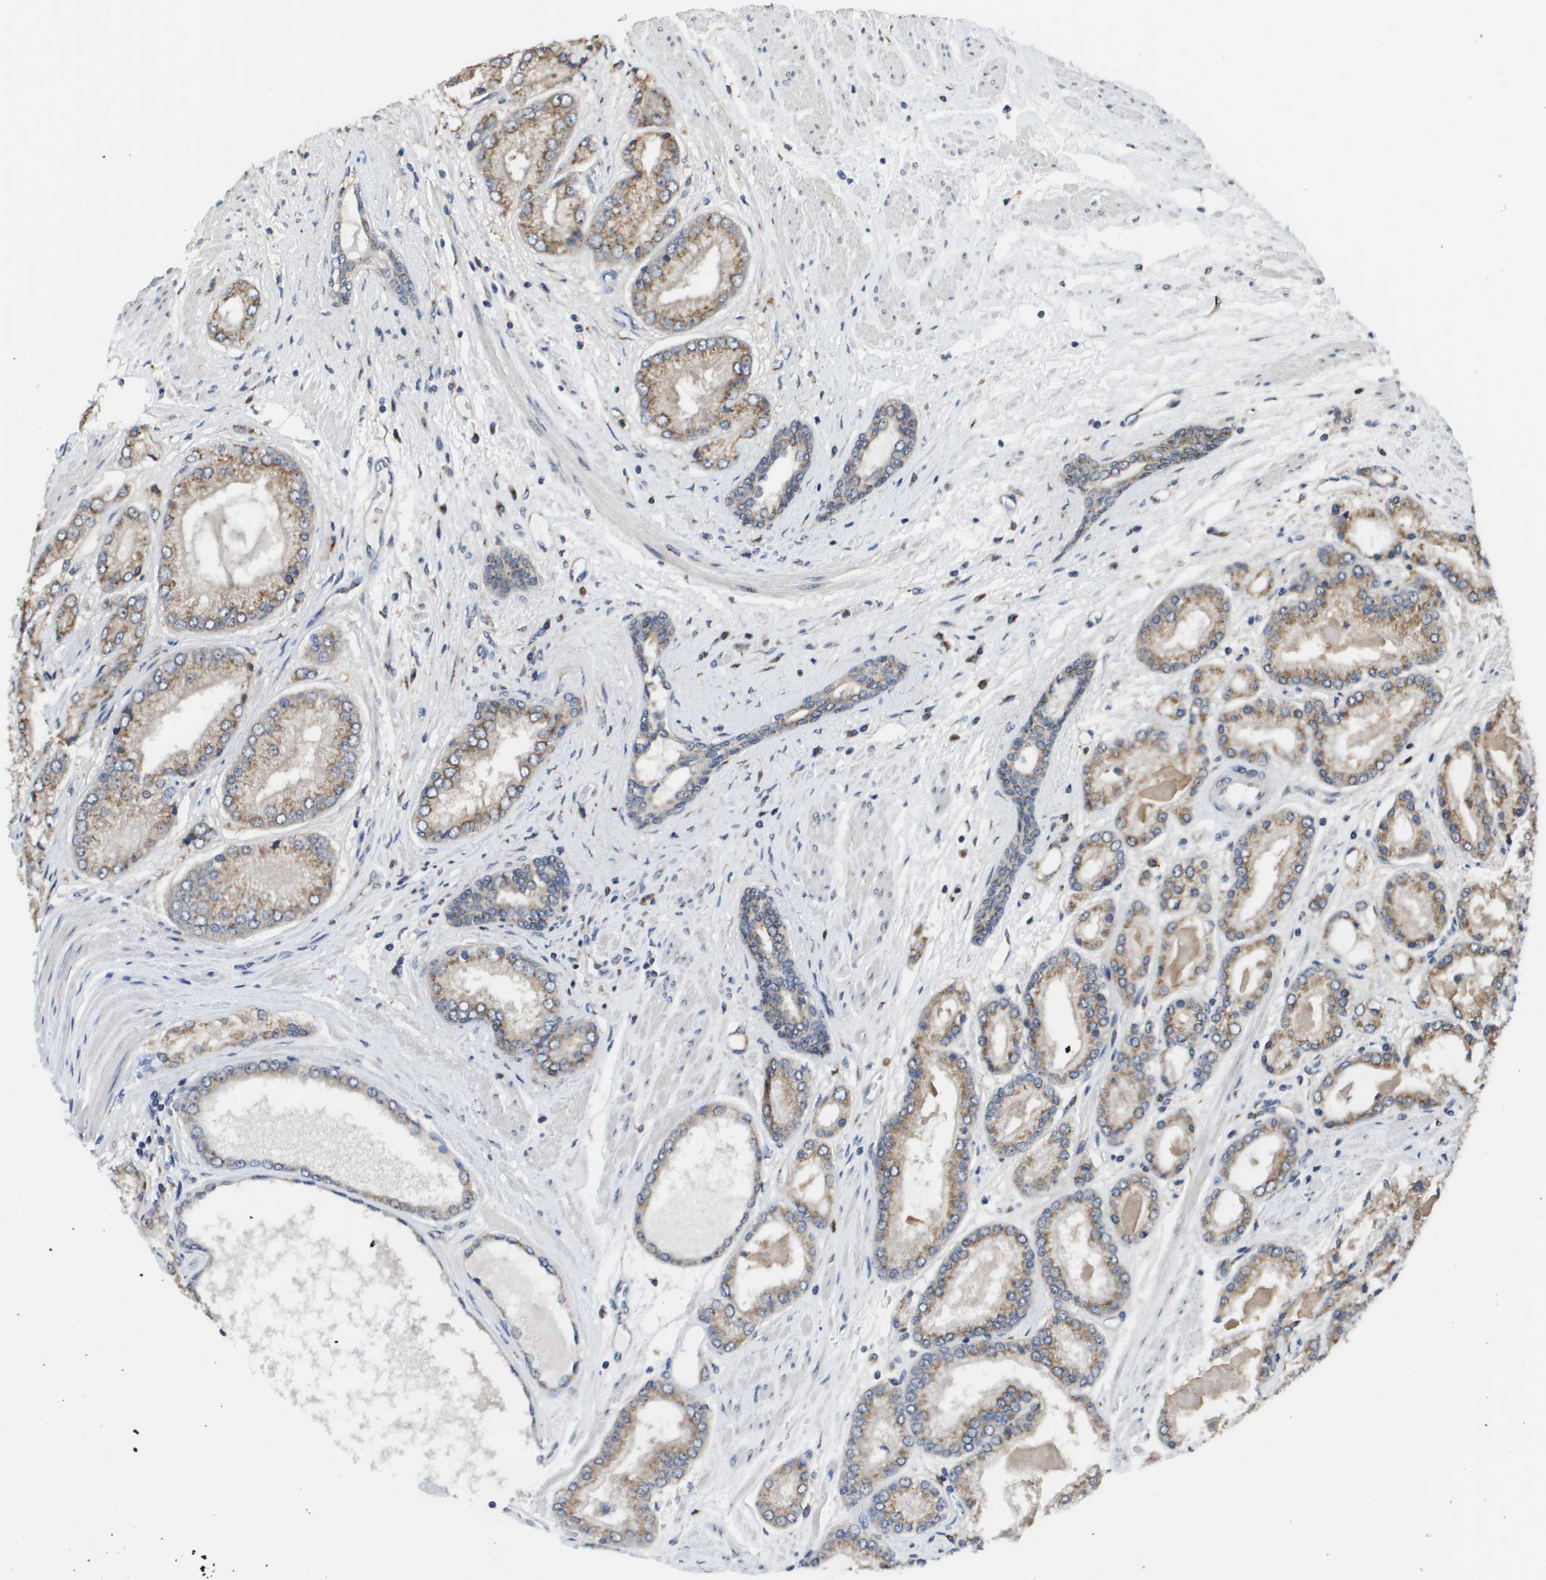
{"staining": {"intensity": "moderate", "quantity": ">75%", "location": "cytoplasmic/membranous"}, "tissue": "prostate cancer", "cell_type": "Tumor cells", "image_type": "cancer", "snomed": [{"axis": "morphology", "description": "Adenocarcinoma, High grade"}, {"axis": "topography", "description": "Prostate"}], "caption": "A photomicrograph showing moderate cytoplasmic/membranous staining in about >75% of tumor cells in prostate cancer (adenocarcinoma (high-grade)), as visualized by brown immunohistochemical staining.", "gene": "PCK1", "patient": {"sex": "male", "age": 59}}